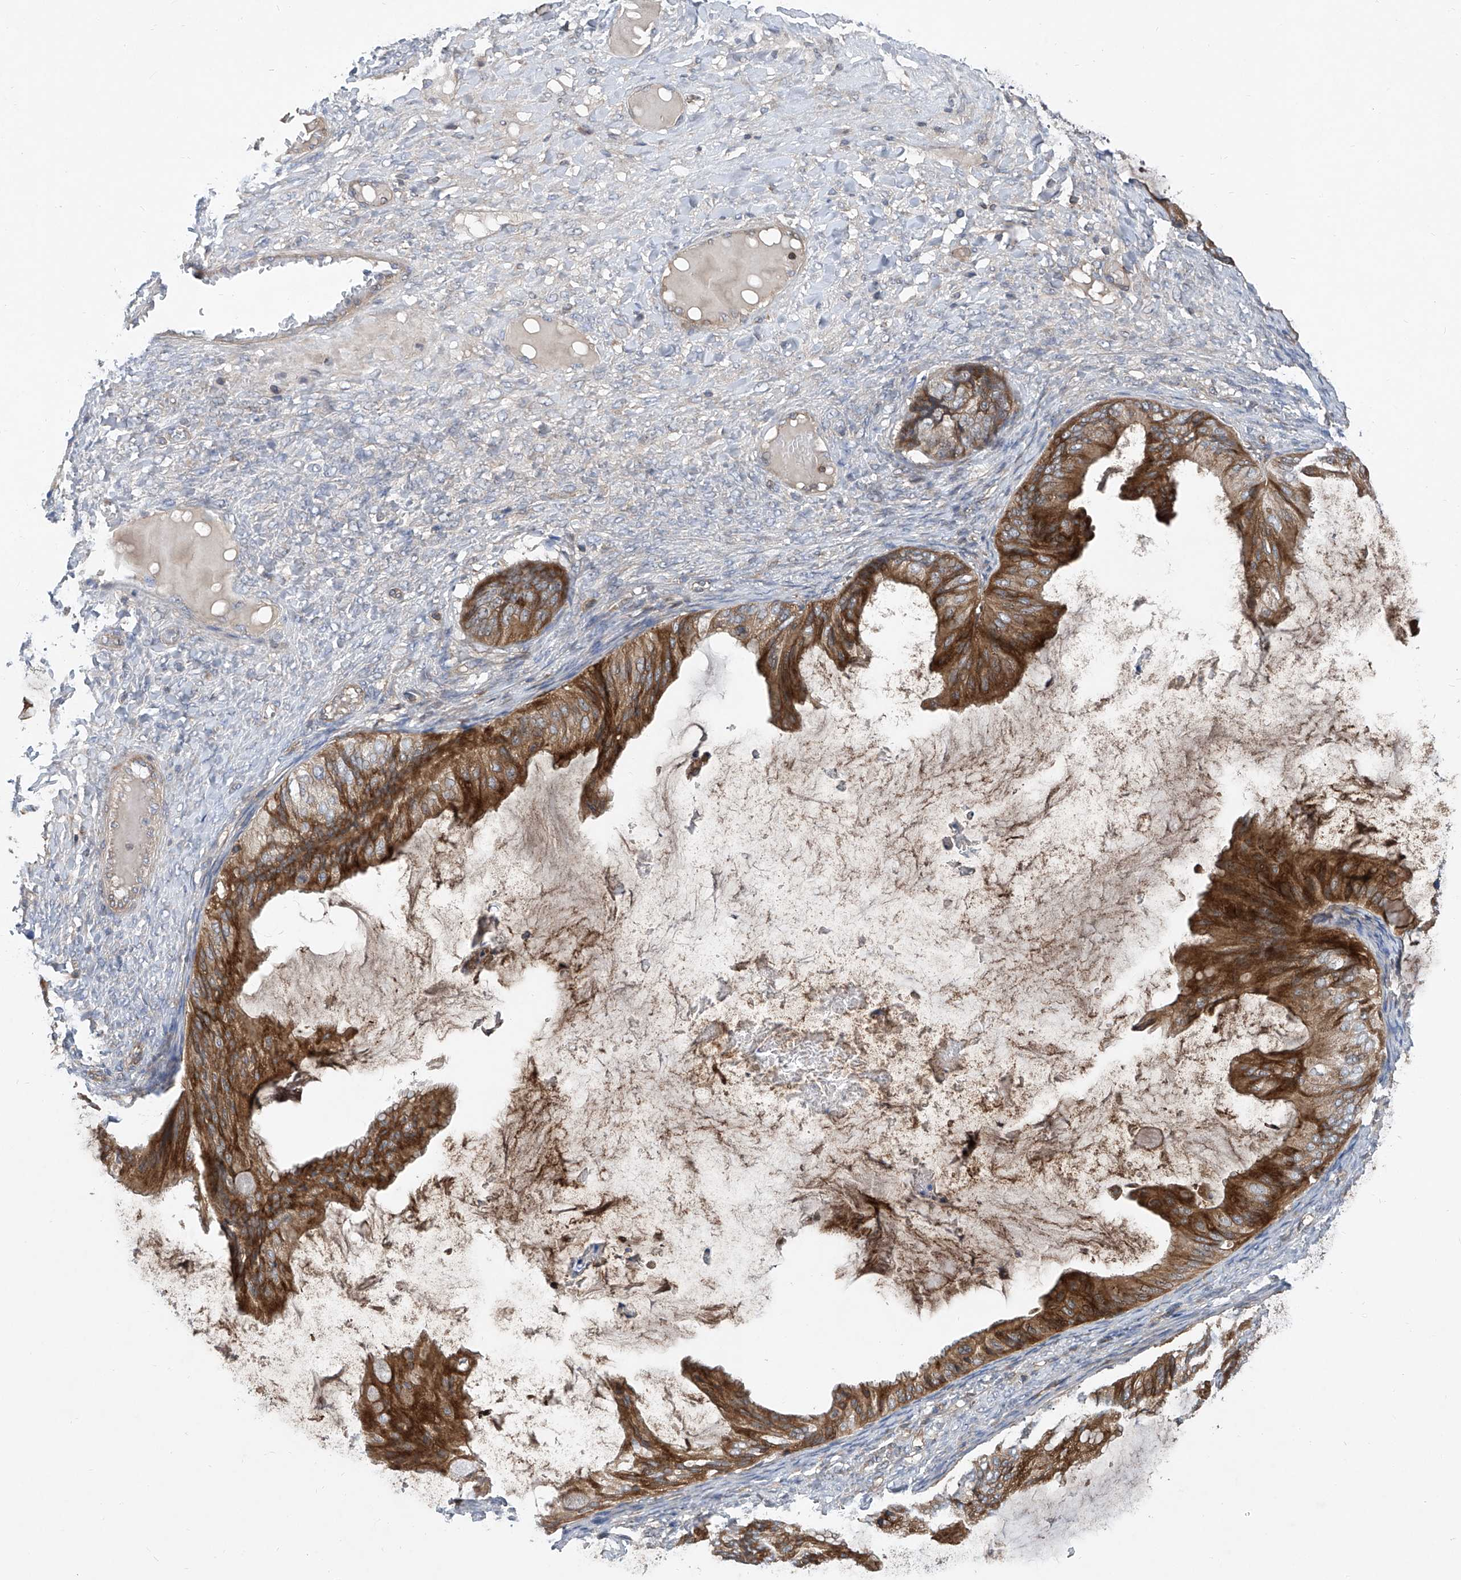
{"staining": {"intensity": "strong", "quantity": ">75%", "location": "cytoplasmic/membranous"}, "tissue": "ovarian cancer", "cell_type": "Tumor cells", "image_type": "cancer", "snomed": [{"axis": "morphology", "description": "Cystadenocarcinoma, mucinous, NOS"}, {"axis": "topography", "description": "Ovary"}], "caption": "Protein expression analysis of human mucinous cystadenocarcinoma (ovarian) reveals strong cytoplasmic/membranous expression in about >75% of tumor cells.", "gene": "TRIM38", "patient": {"sex": "female", "age": 61}}